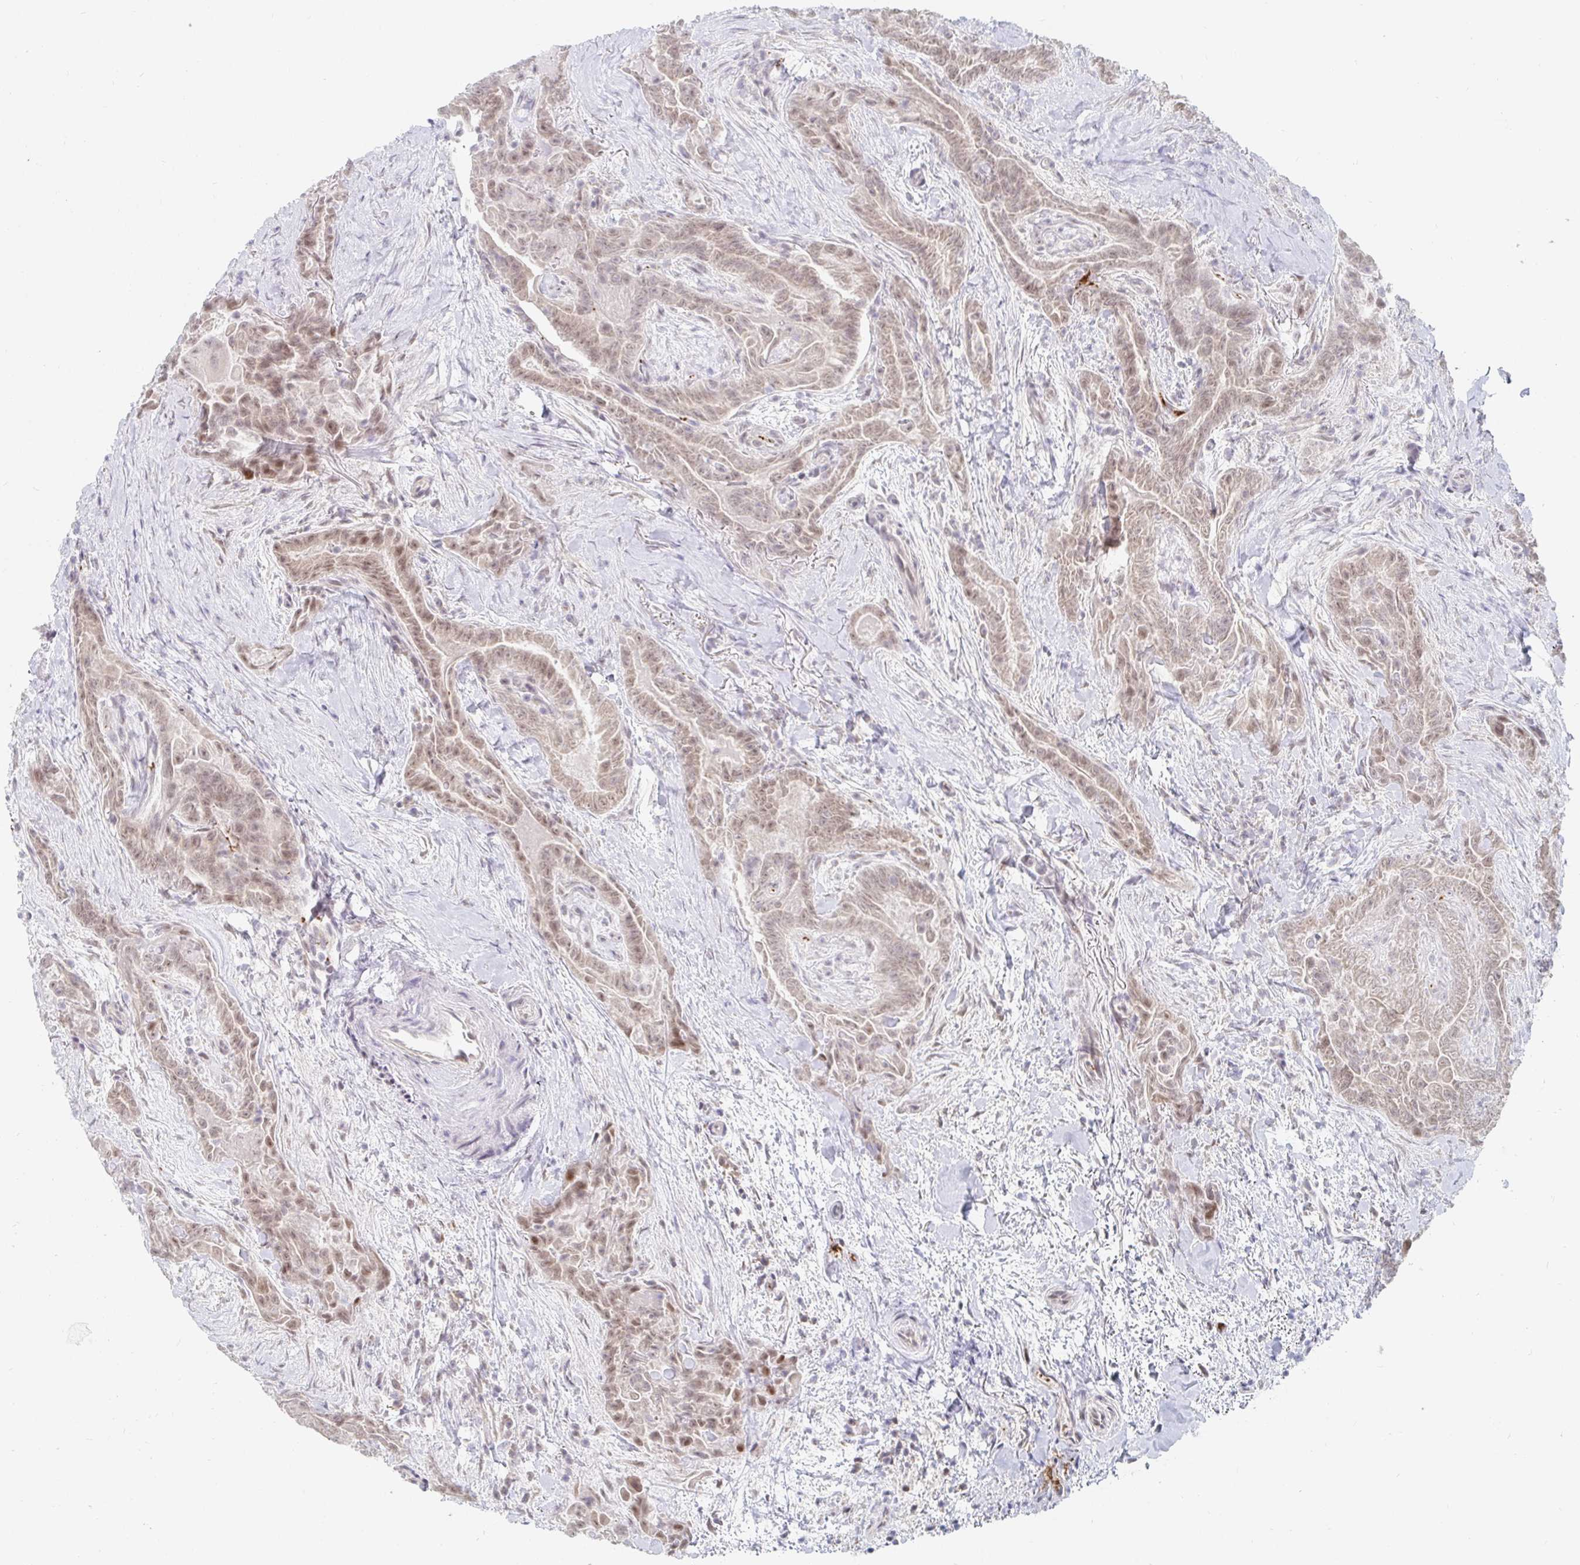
{"staining": {"intensity": "weak", "quantity": ">75%", "location": "cytoplasmic/membranous,nuclear"}, "tissue": "thyroid cancer", "cell_type": "Tumor cells", "image_type": "cancer", "snomed": [{"axis": "morphology", "description": "Papillary adenocarcinoma, NOS"}, {"axis": "topography", "description": "Thyroid gland"}], "caption": "High-power microscopy captured an IHC image of papillary adenocarcinoma (thyroid), revealing weak cytoplasmic/membranous and nuclear expression in approximately >75% of tumor cells.", "gene": "CHD2", "patient": {"sex": "female", "age": 61}}